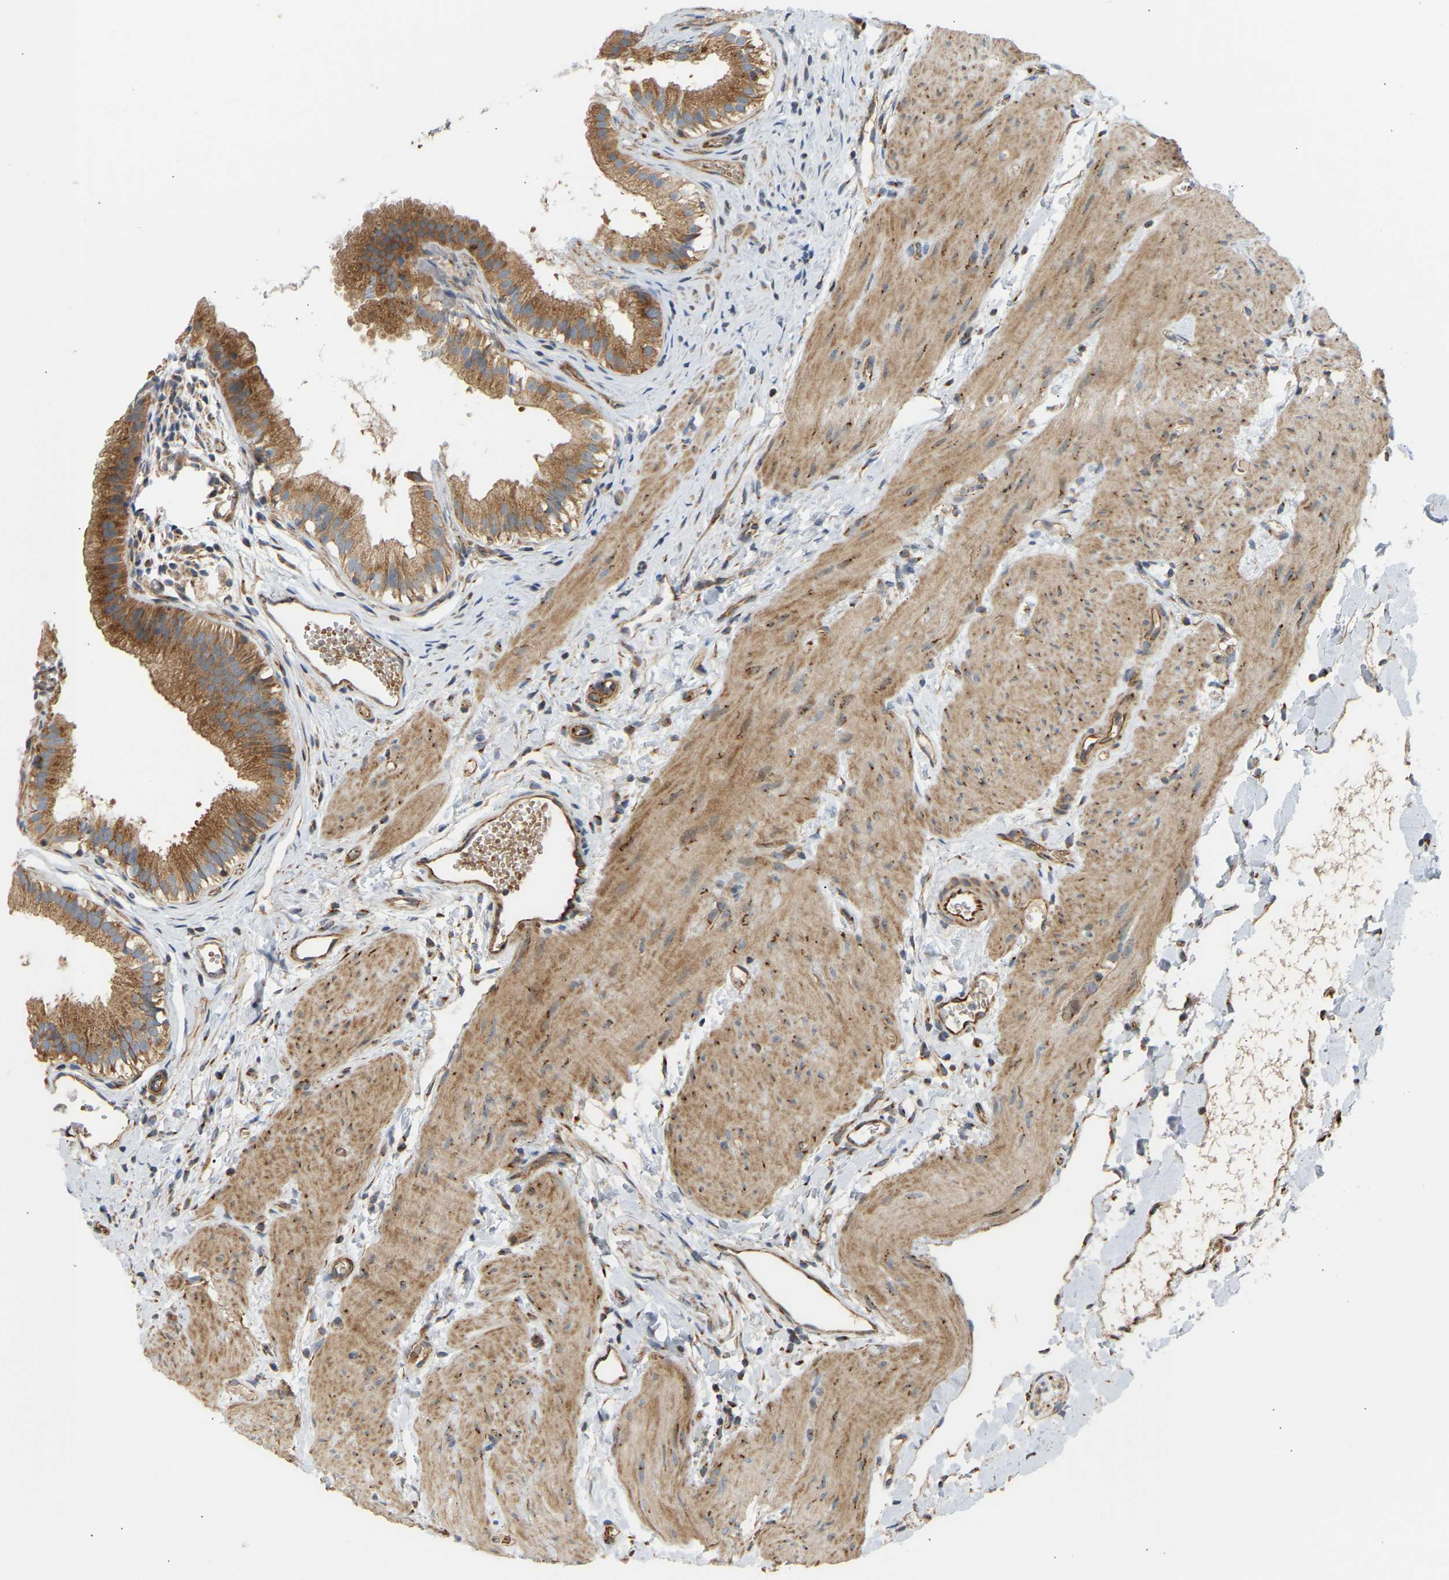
{"staining": {"intensity": "moderate", "quantity": ">75%", "location": "cytoplasmic/membranous"}, "tissue": "gallbladder", "cell_type": "Glandular cells", "image_type": "normal", "snomed": [{"axis": "morphology", "description": "Normal tissue, NOS"}, {"axis": "topography", "description": "Gallbladder"}], "caption": "Glandular cells show moderate cytoplasmic/membranous staining in approximately >75% of cells in benign gallbladder.", "gene": "YIPF2", "patient": {"sex": "female", "age": 26}}